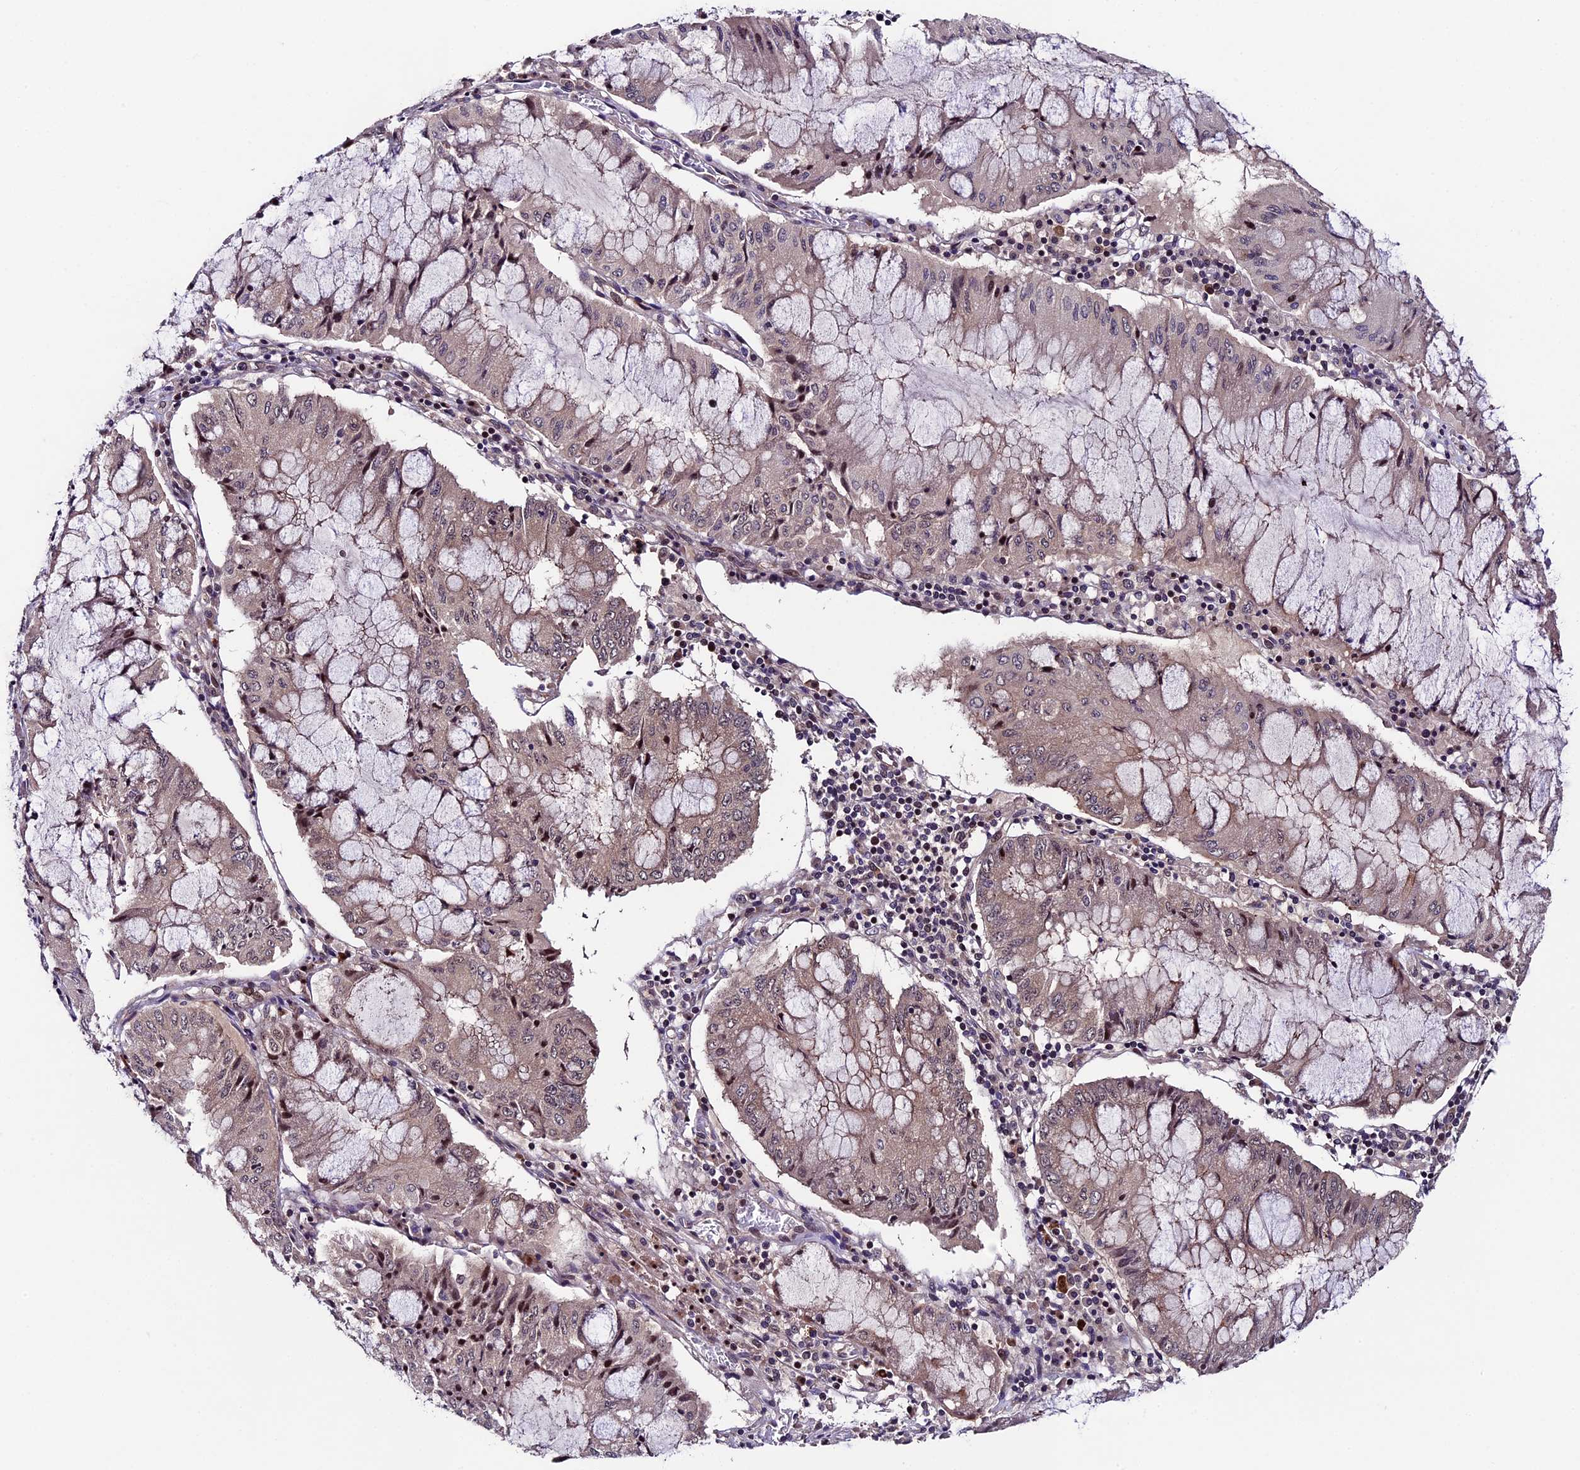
{"staining": {"intensity": "moderate", "quantity": "<25%", "location": "nuclear"}, "tissue": "pancreatic cancer", "cell_type": "Tumor cells", "image_type": "cancer", "snomed": [{"axis": "morphology", "description": "Adenocarcinoma, NOS"}, {"axis": "topography", "description": "Pancreas"}], "caption": "Immunohistochemistry (DAB) staining of human pancreatic adenocarcinoma exhibits moderate nuclear protein expression in about <25% of tumor cells. Using DAB (brown) and hematoxylin (blue) stains, captured at high magnification using brightfield microscopy.", "gene": "SIPA1L3", "patient": {"sex": "female", "age": 50}}